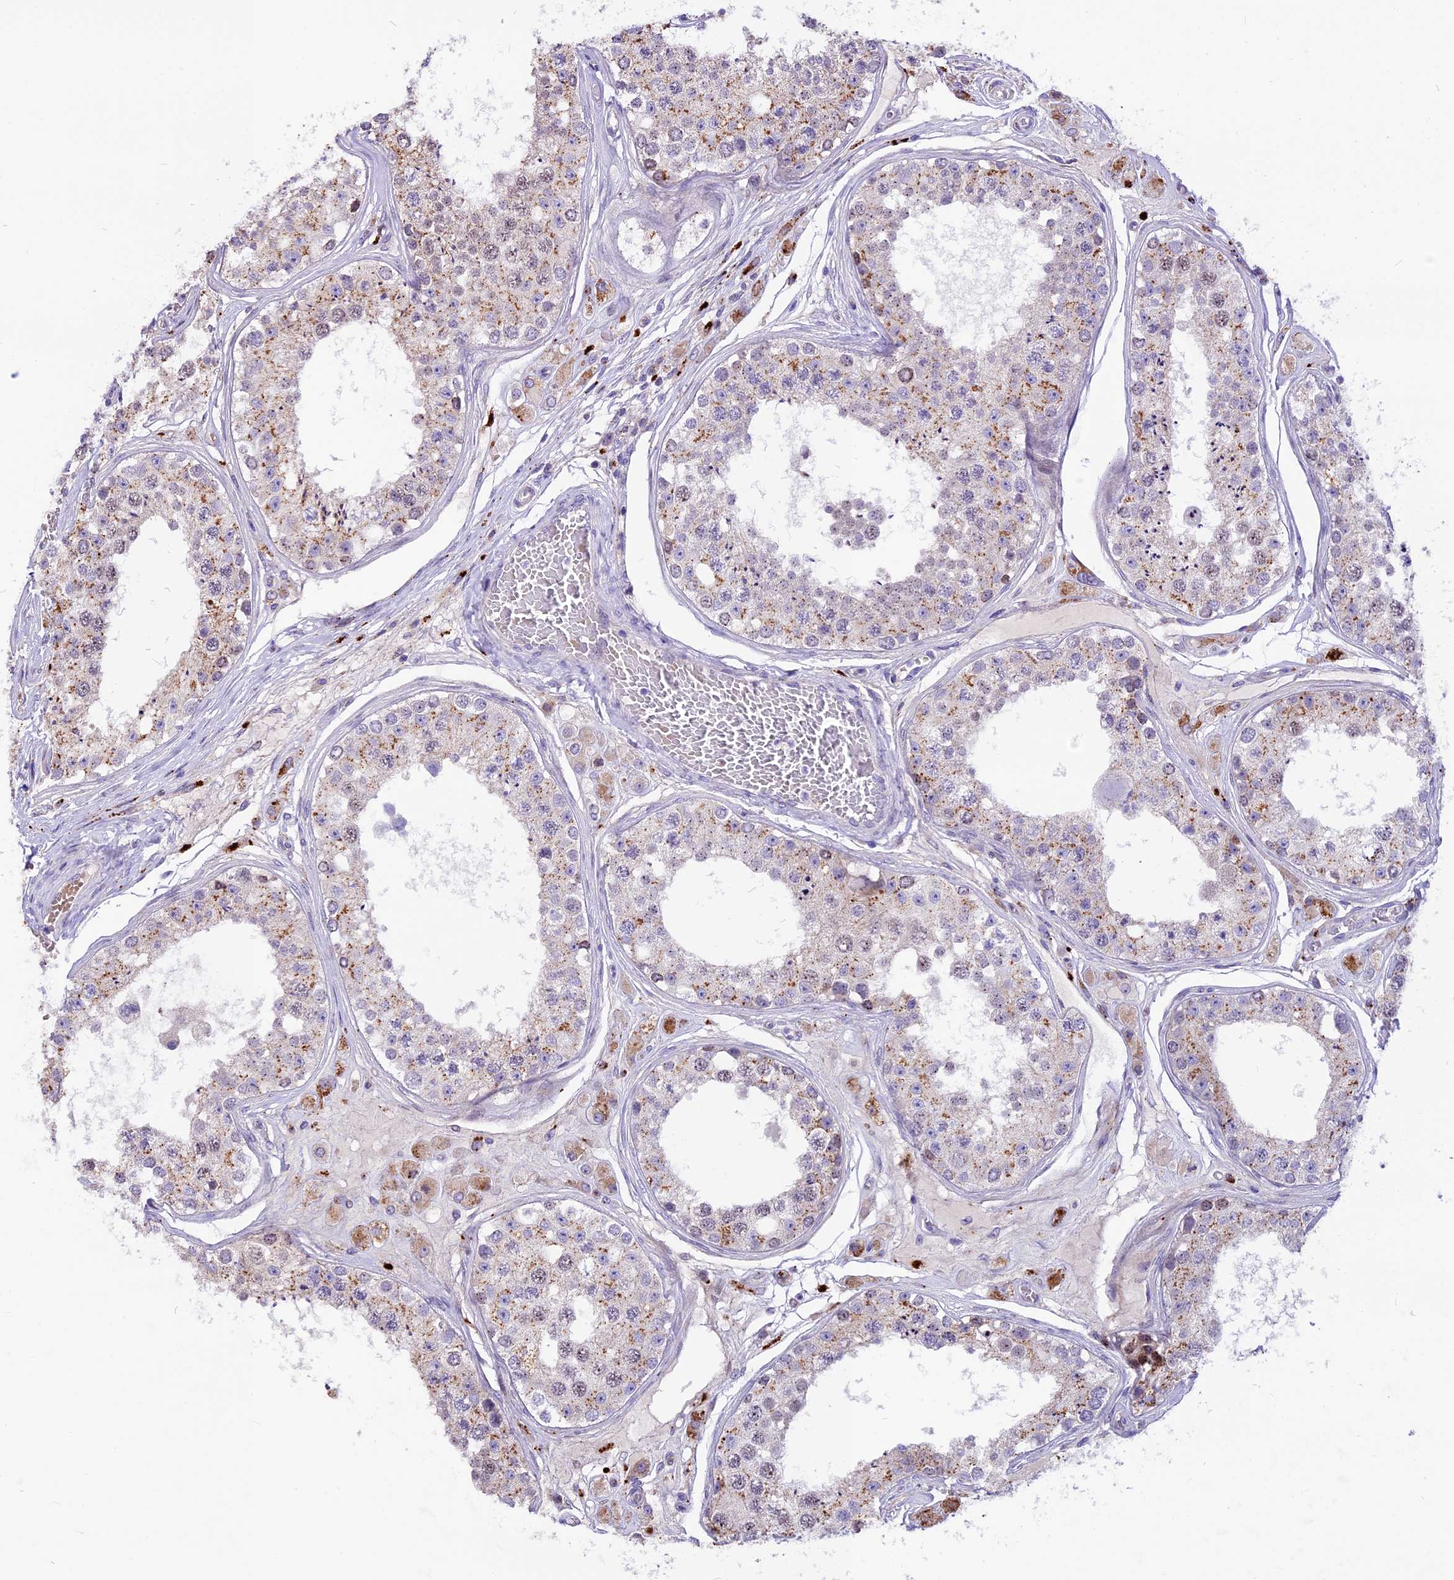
{"staining": {"intensity": "moderate", "quantity": ">75%", "location": "cytoplasmic/membranous"}, "tissue": "testis", "cell_type": "Cells in seminiferous ducts", "image_type": "normal", "snomed": [{"axis": "morphology", "description": "Normal tissue, NOS"}, {"axis": "topography", "description": "Testis"}], "caption": "Unremarkable testis was stained to show a protein in brown. There is medium levels of moderate cytoplasmic/membranous positivity in approximately >75% of cells in seminiferous ducts. (DAB = brown stain, brightfield microscopy at high magnification).", "gene": "THRSP", "patient": {"sex": "male", "age": 25}}